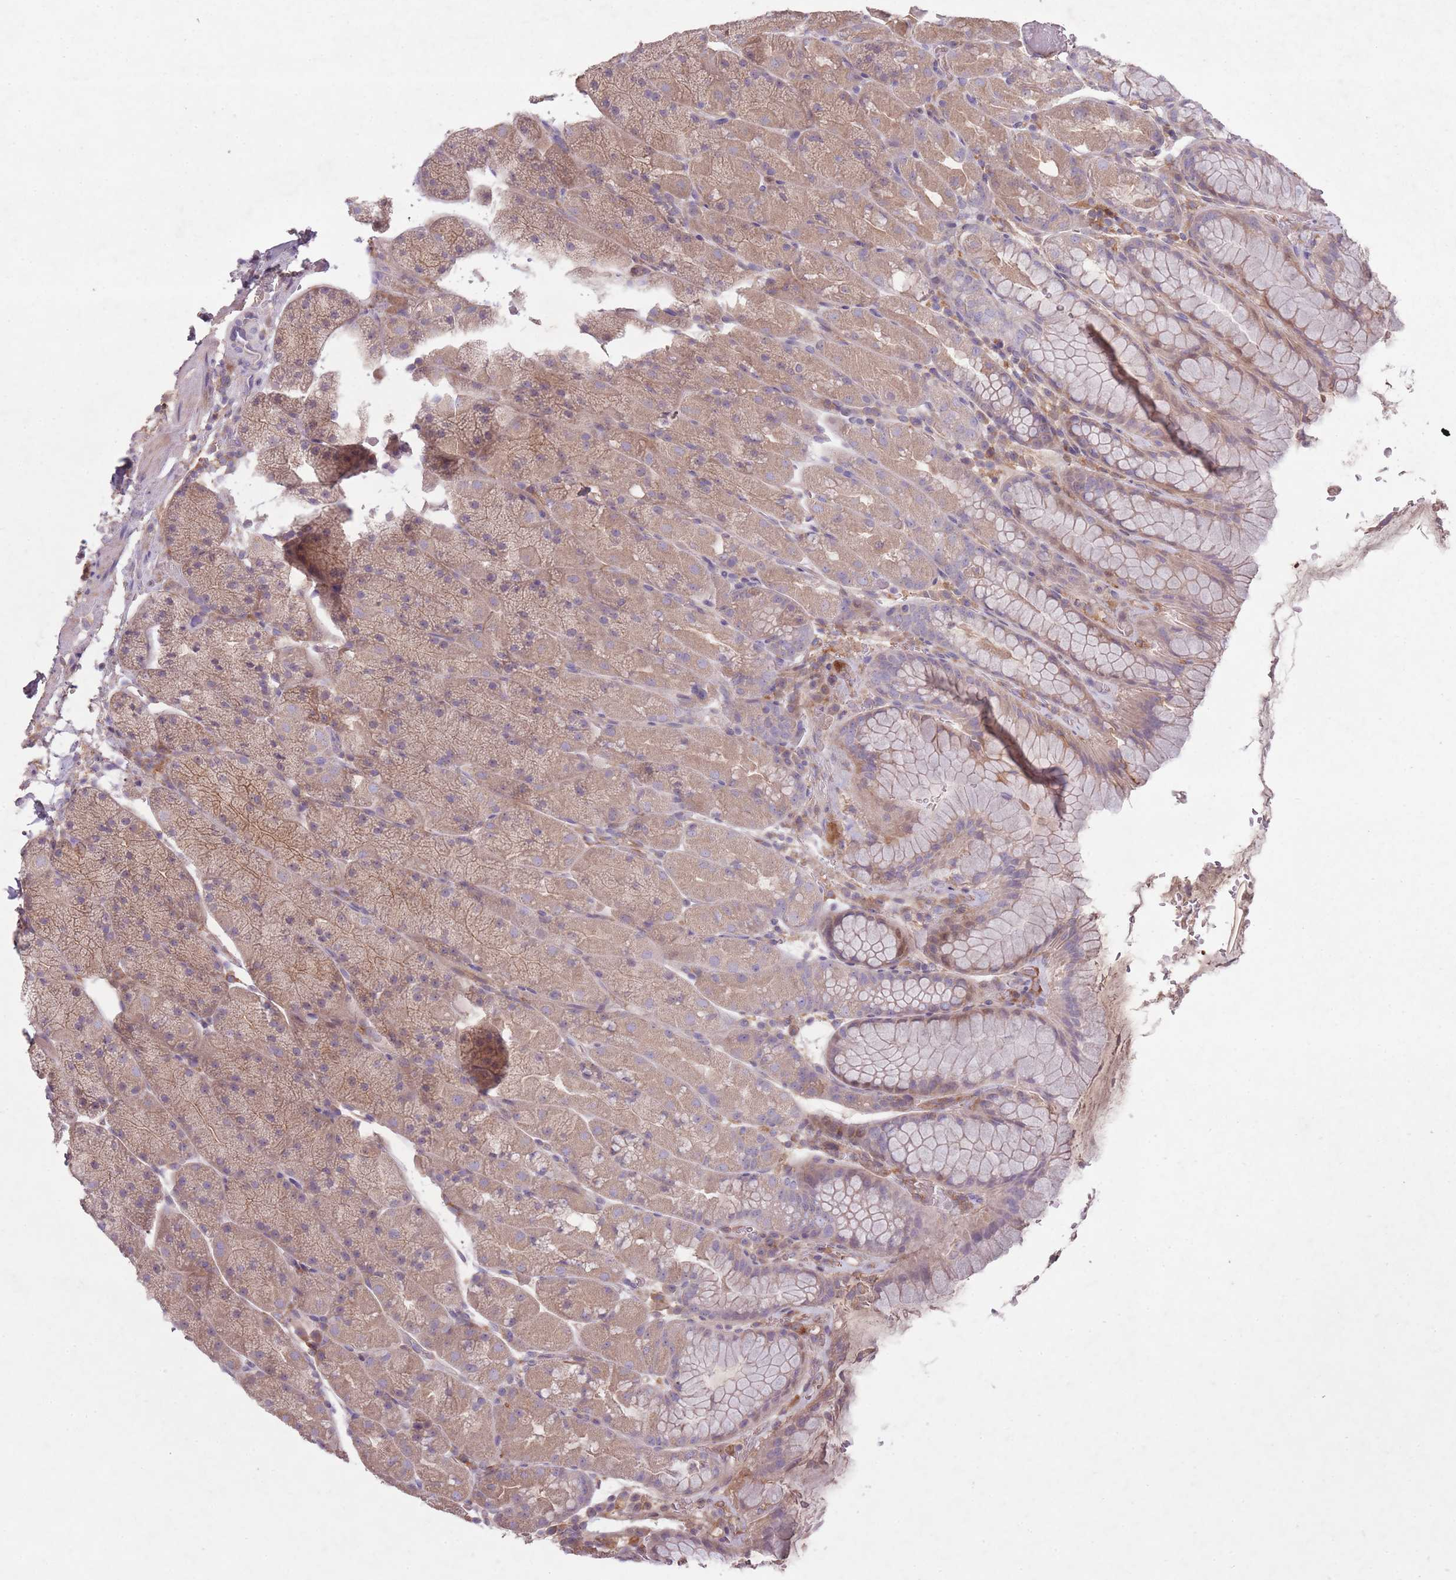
{"staining": {"intensity": "moderate", "quantity": "25%-75%", "location": "cytoplasmic/membranous"}, "tissue": "stomach", "cell_type": "Glandular cells", "image_type": "normal", "snomed": [{"axis": "morphology", "description": "Normal tissue, NOS"}, {"axis": "topography", "description": "Stomach, upper"}, {"axis": "topography", "description": "Stomach, lower"}], "caption": "Immunohistochemical staining of unremarkable stomach reveals moderate cytoplasmic/membranous protein positivity in approximately 25%-75% of glandular cells. Immunohistochemistry stains the protein of interest in brown and the nuclei are stained blue.", "gene": "OR2V1", "patient": {"sex": "male", "age": 67}}